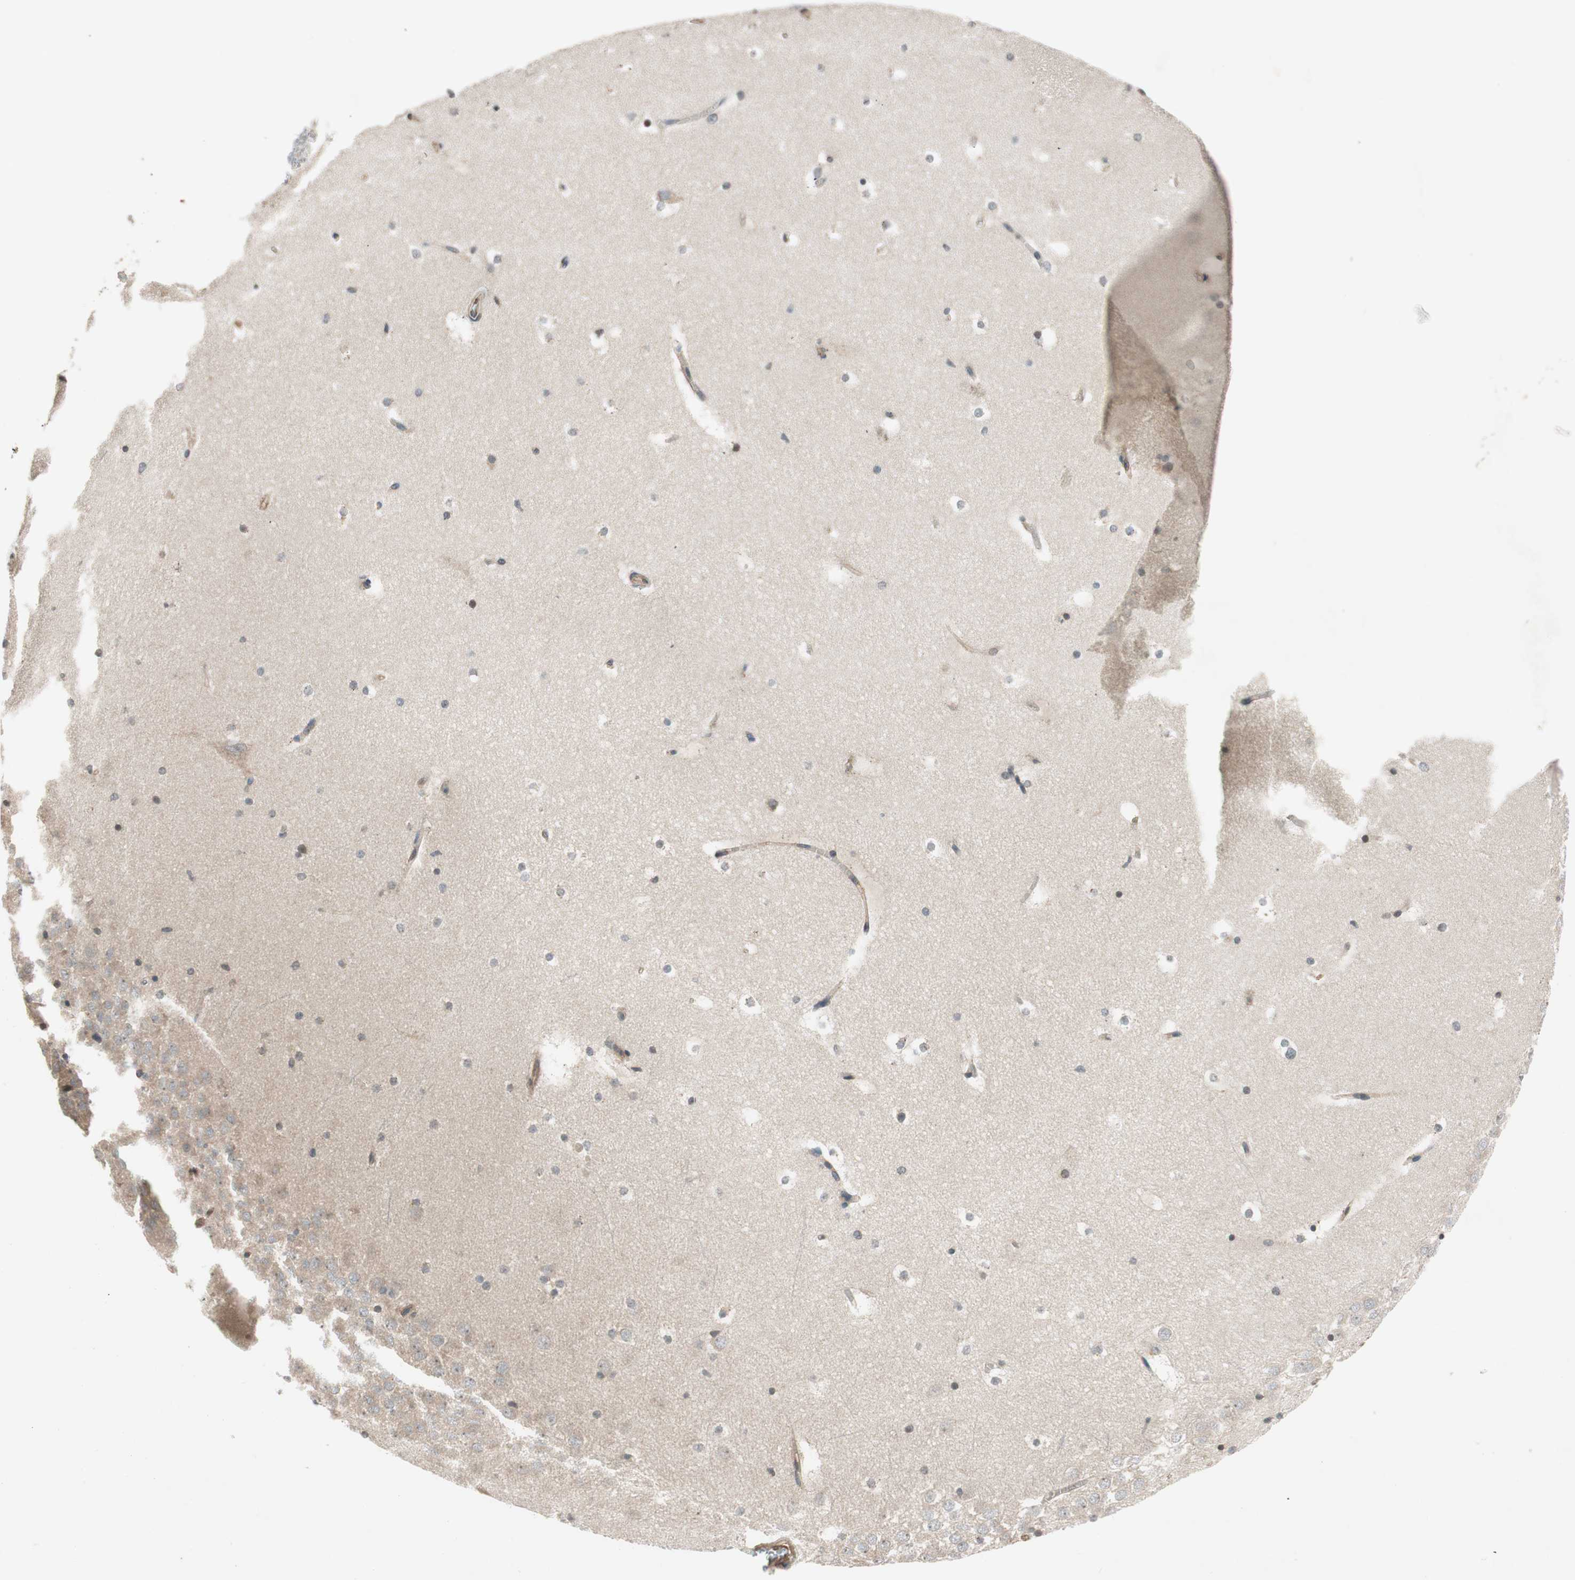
{"staining": {"intensity": "moderate", "quantity": "25%-75%", "location": "nuclear"}, "tissue": "hippocampus", "cell_type": "Glial cells", "image_type": "normal", "snomed": [{"axis": "morphology", "description": "Normal tissue, NOS"}, {"axis": "topography", "description": "Hippocampus"}], "caption": "IHC of unremarkable hippocampus shows medium levels of moderate nuclear staining in about 25%-75% of glial cells.", "gene": "GCLM", "patient": {"sex": "male", "age": 45}}